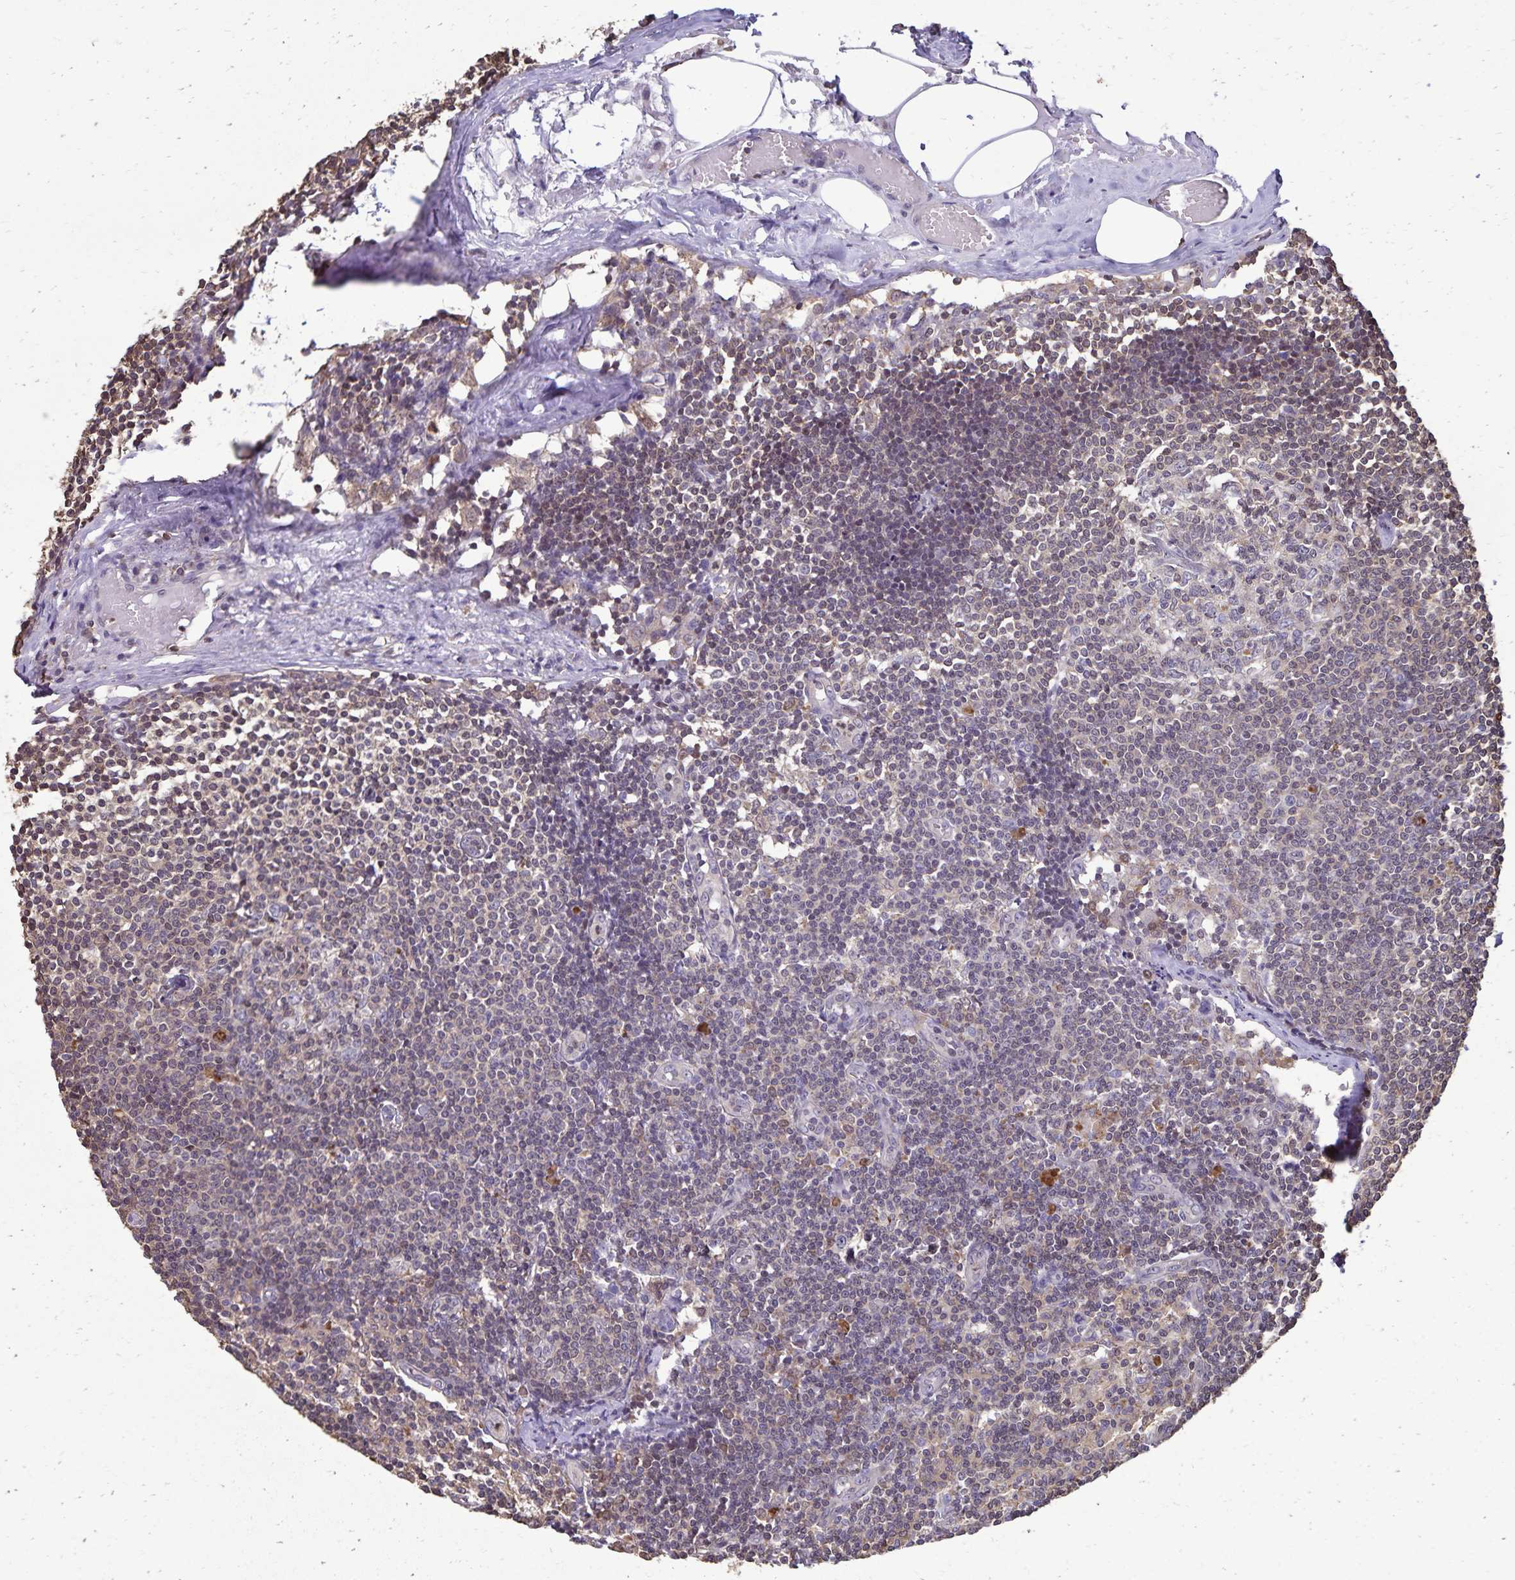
{"staining": {"intensity": "negative", "quantity": "none", "location": "none"}, "tissue": "lymph node", "cell_type": "Germinal center cells", "image_type": "normal", "snomed": [{"axis": "morphology", "description": "Normal tissue, NOS"}, {"axis": "topography", "description": "Lymph node"}], "caption": "This is an immunohistochemistry histopathology image of unremarkable lymph node. There is no expression in germinal center cells.", "gene": "CHMP1B", "patient": {"sex": "female", "age": 69}}